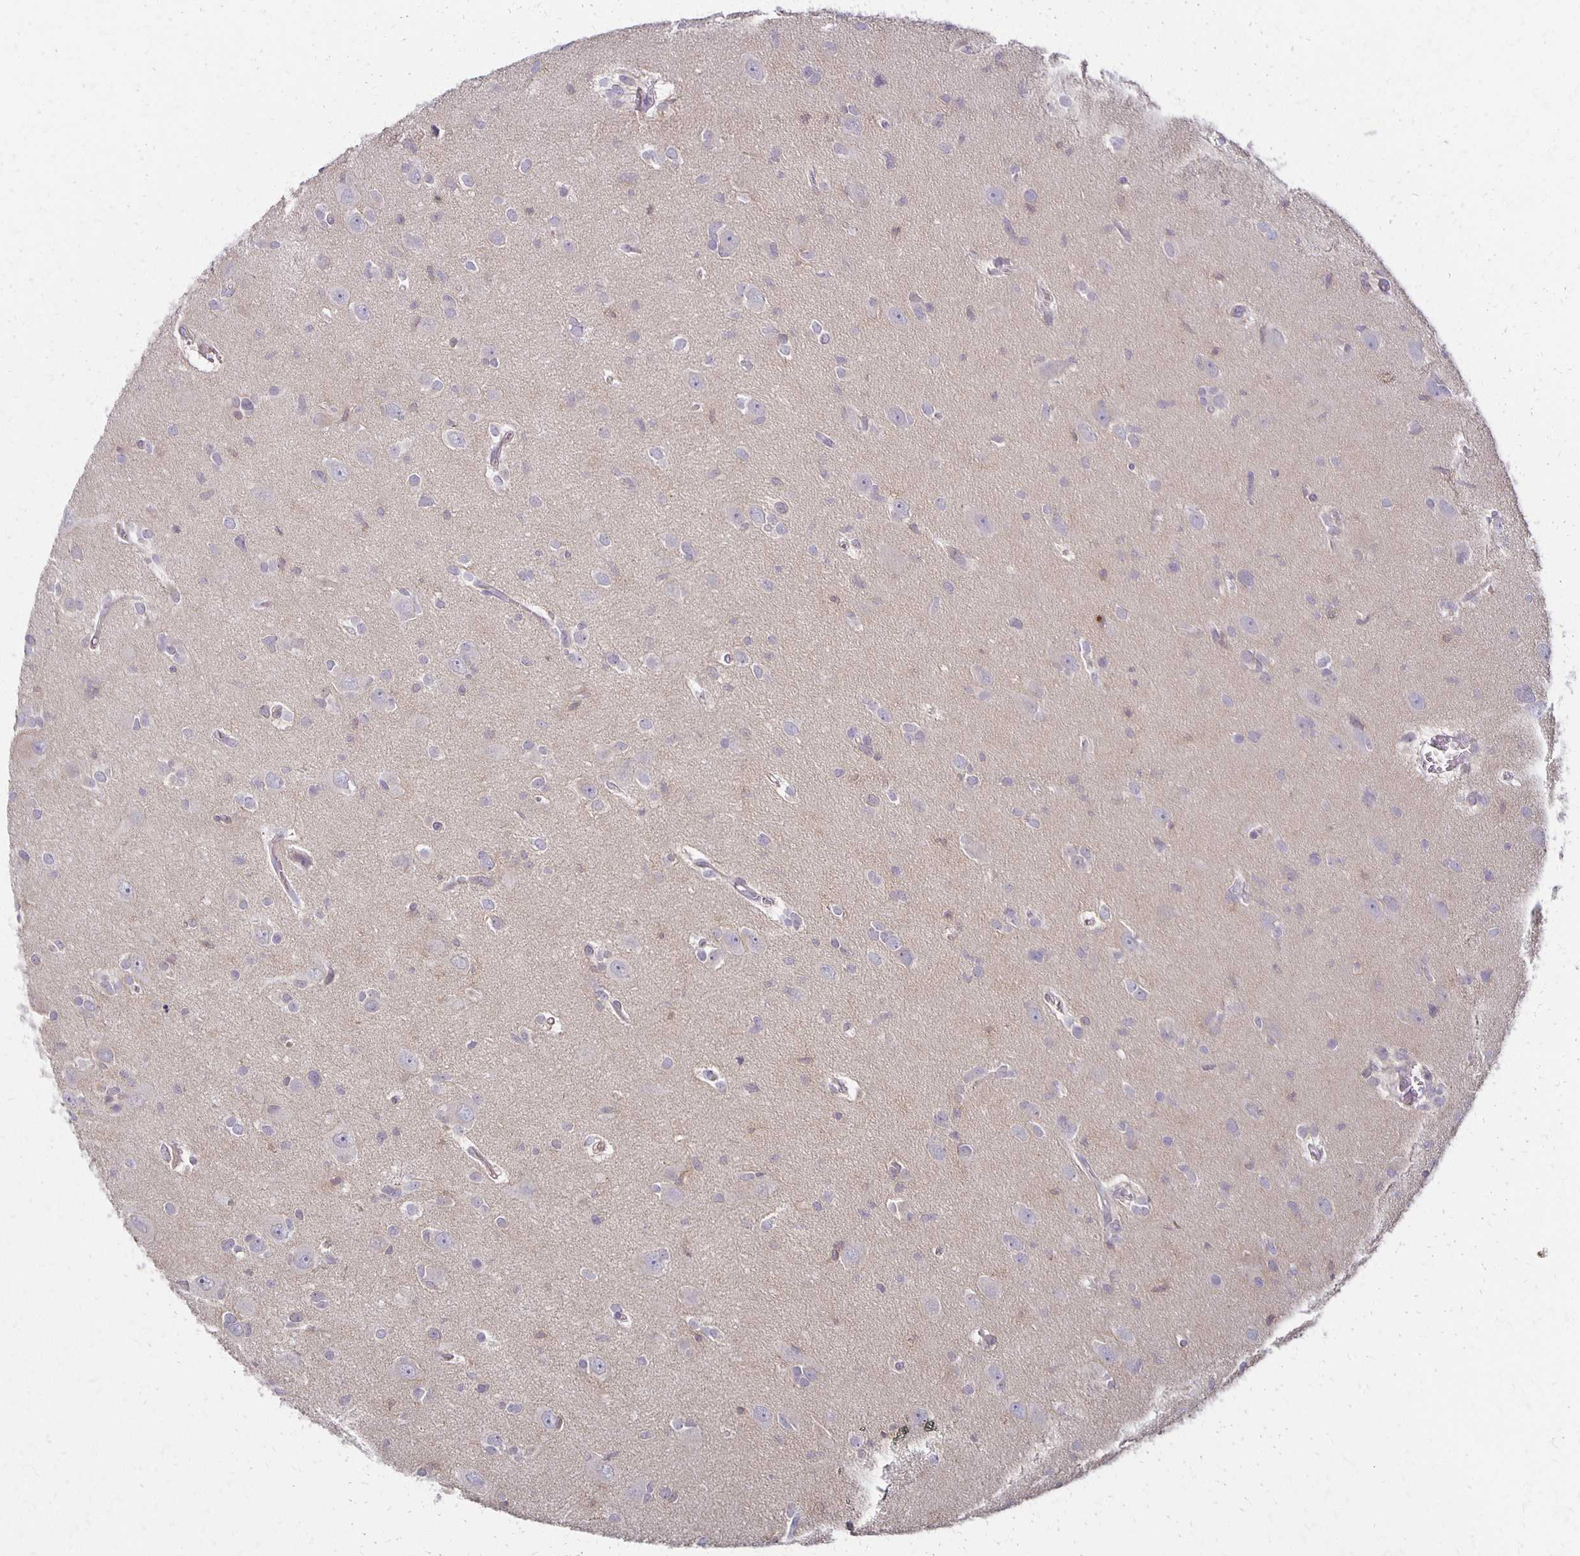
{"staining": {"intensity": "negative", "quantity": "none", "location": "none"}, "tissue": "glioma", "cell_type": "Tumor cells", "image_type": "cancer", "snomed": [{"axis": "morphology", "description": "Glioma, malignant, High grade"}, {"axis": "topography", "description": "Brain"}], "caption": "Human malignant glioma (high-grade) stained for a protein using immunohistochemistry displays no staining in tumor cells.", "gene": "GPX4", "patient": {"sex": "male", "age": 23}}